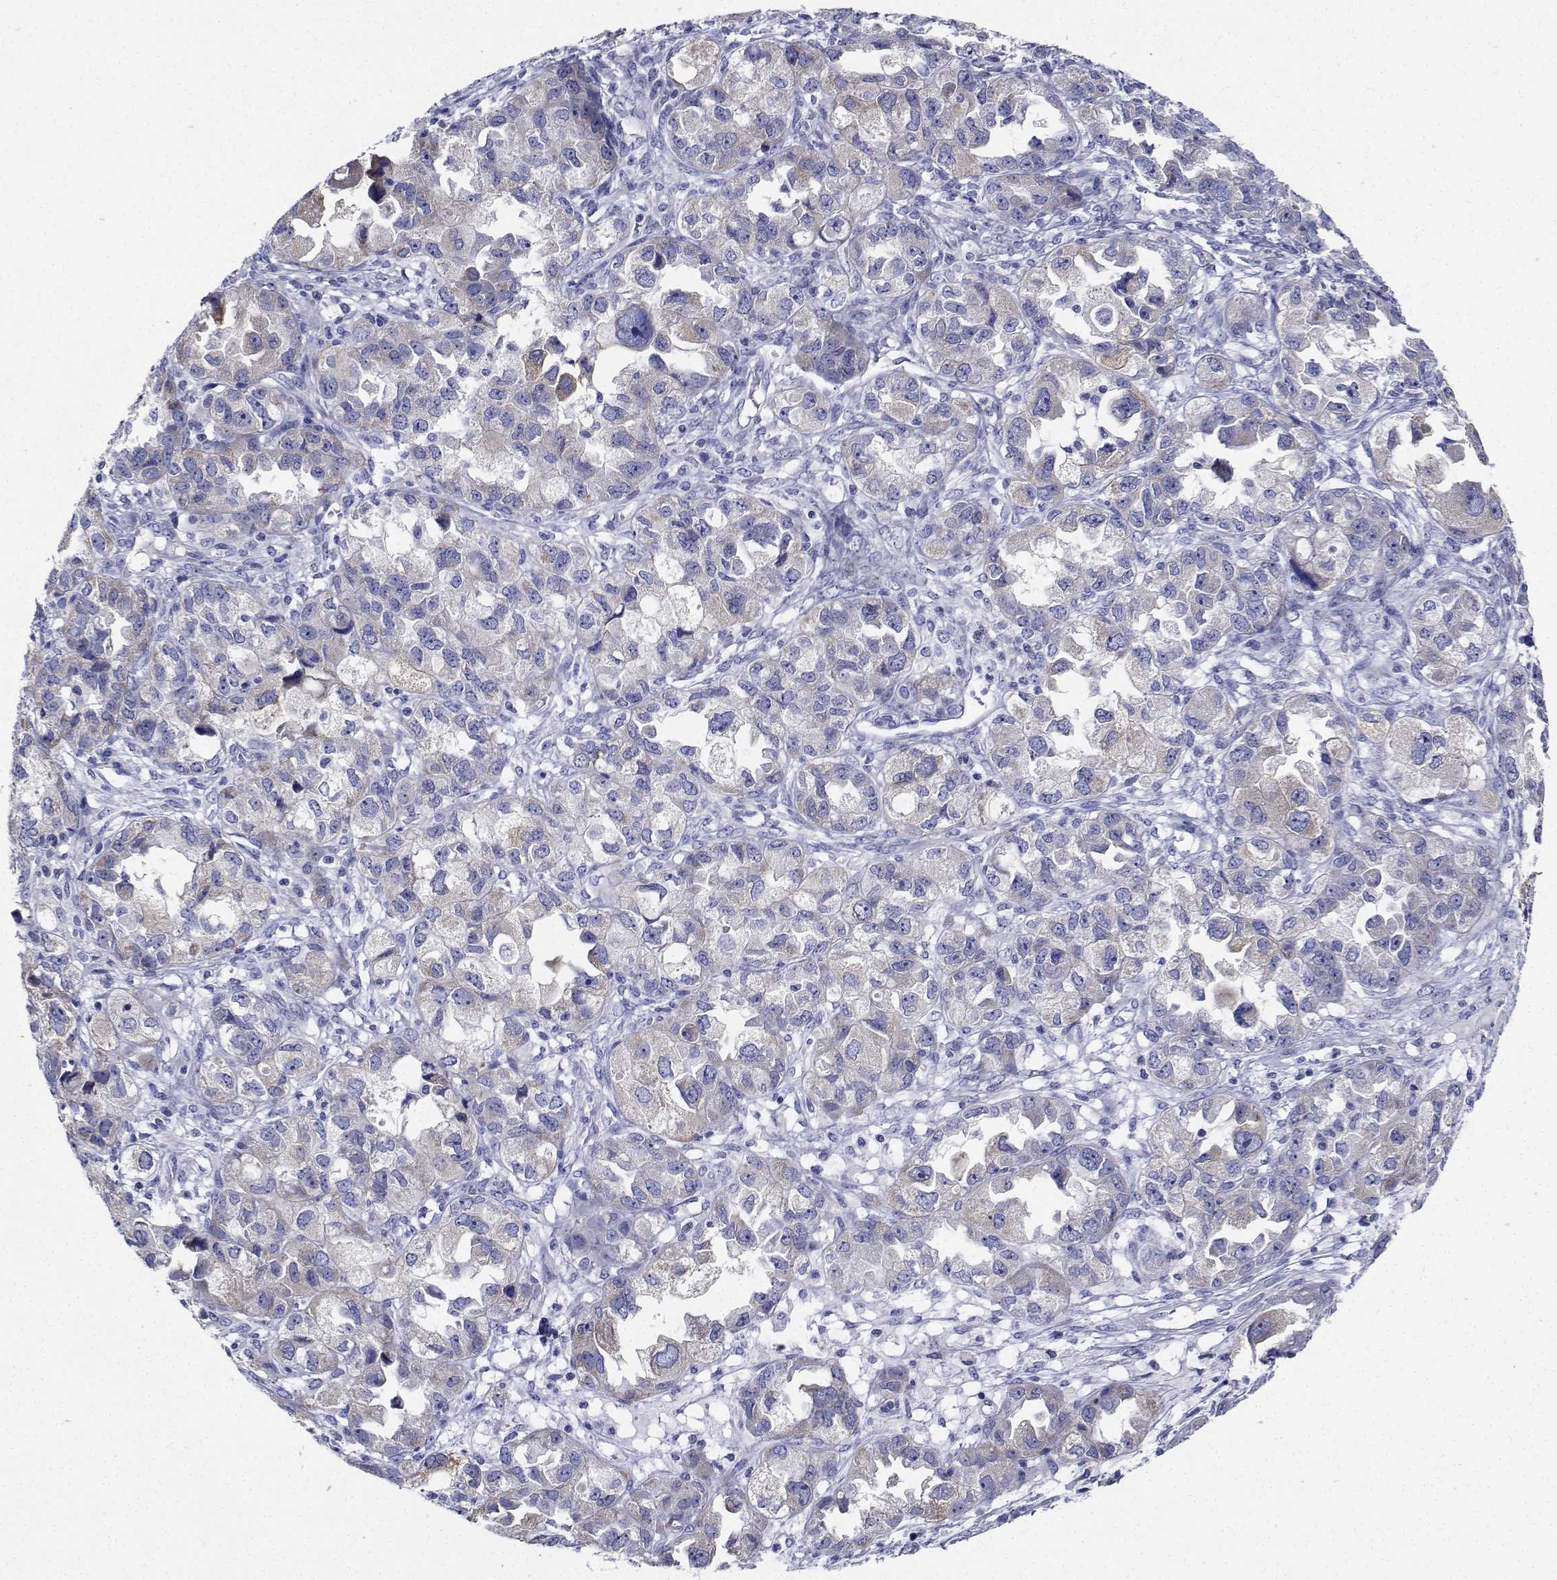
{"staining": {"intensity": "negative", "quantity": "none", "location": "none"}, "tissue": "ovarian cancer", "cell_type": "Tumor cells", "image_type": "cancer", "snomed": [{"axis": "morphology", "description": "Cystadenocarcinoma, serous, NOS"}, {"axis": "topography", "description": "Ovary"}], "caption": "The immunohistochemistry image has no significant positivity in tumor cells of ovarian cancer (serous cystadenocarcinoma) tissue.", "gene": "CDHR3", "patient": {"sex": "female", "age": 84}}